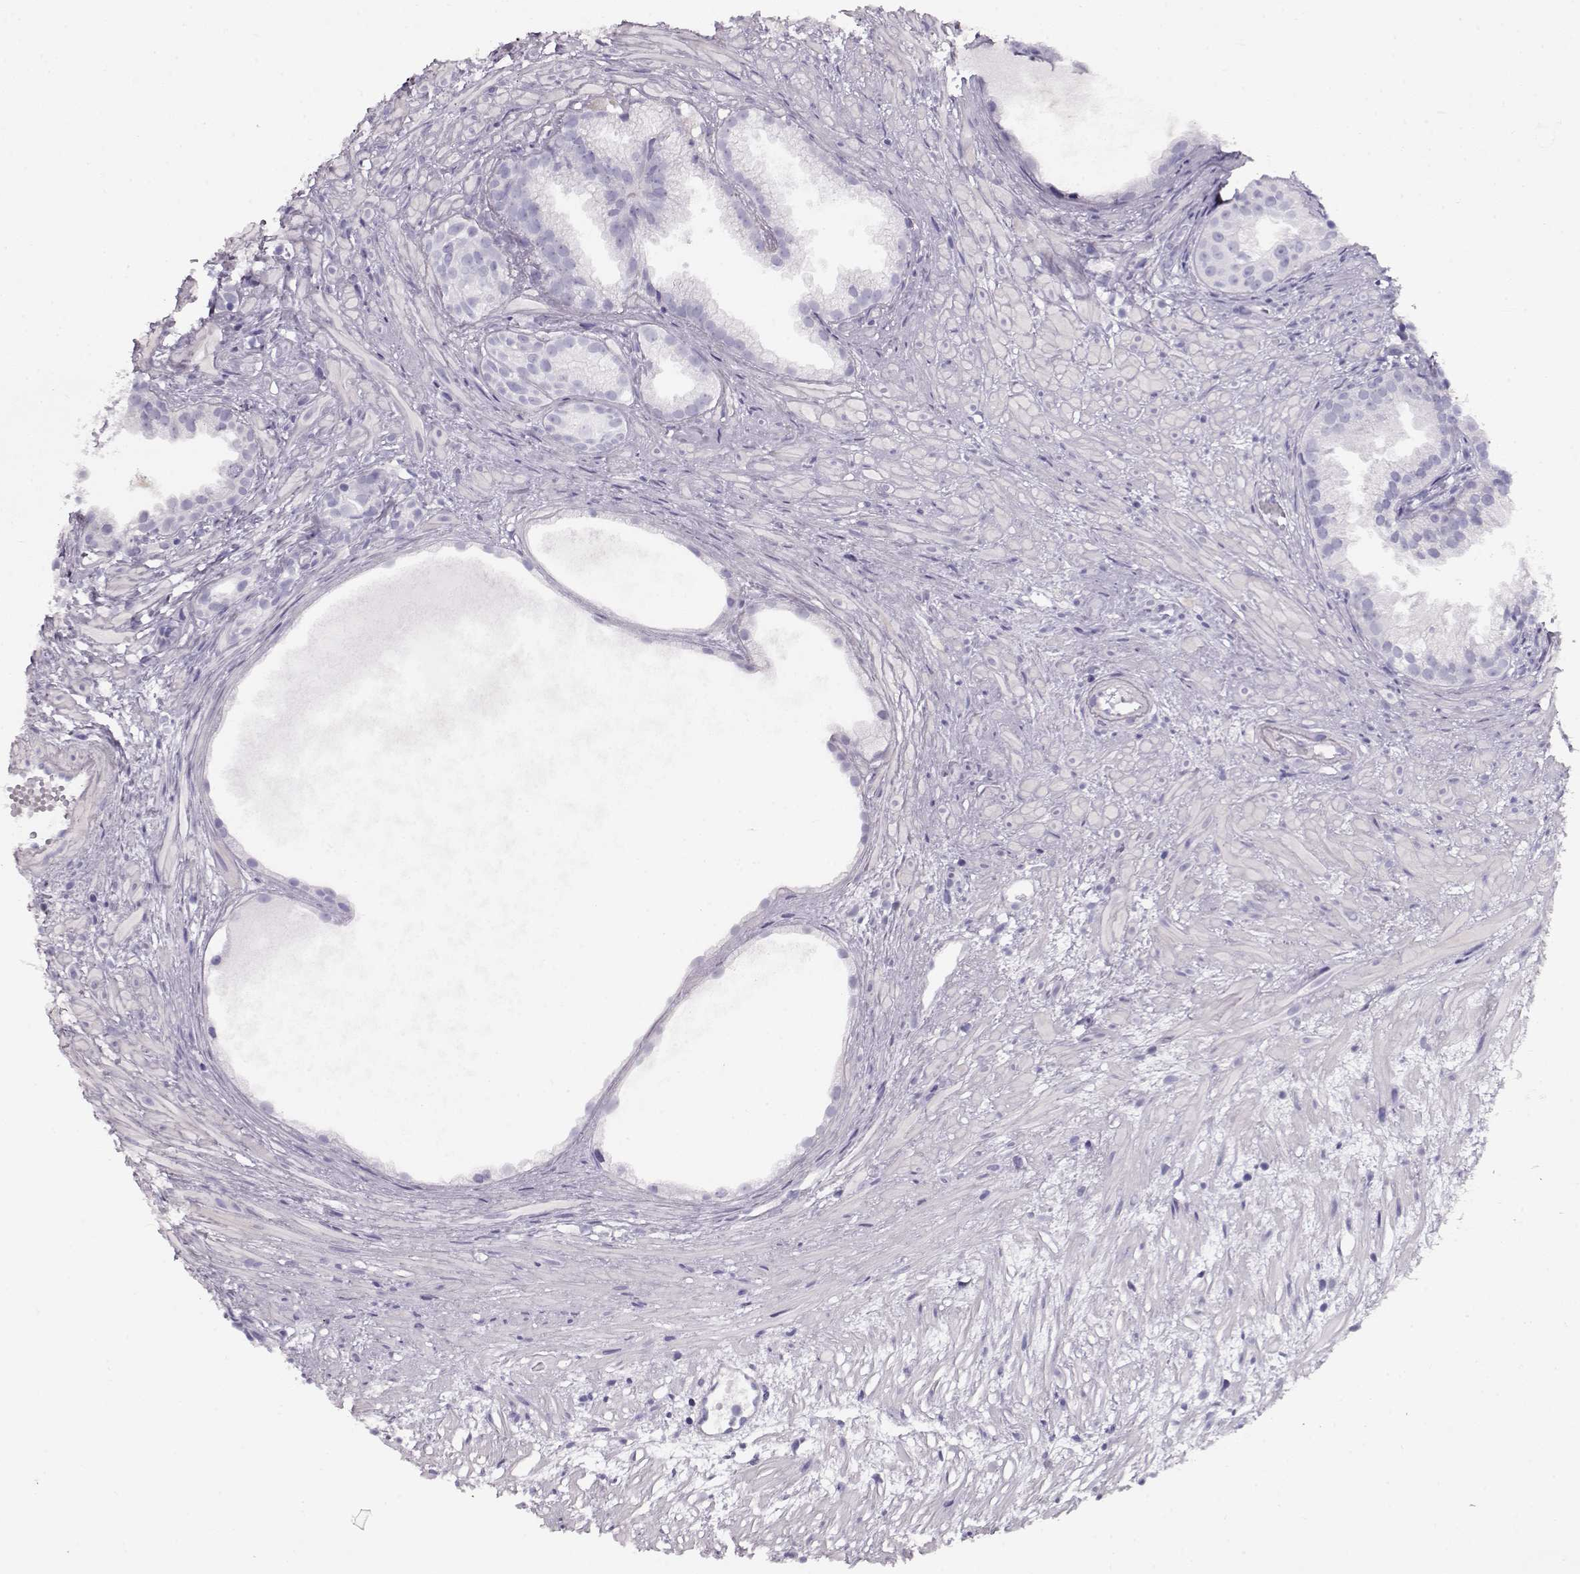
{"staining": {"intensity": "negative", "quantity": "none", "location": "none"}, "tissue": "prostate cancer", "cell_type": "Tumor cells", "image_type": "cancer", "snomed": [{"axis": "morphology", "description": "Adenocarcinoma, High grade"}, {"axis": "topography", "description": "Prostate"}], "caption": "There is no significant positivity in tumor cells of prostate adenocarcinoma (high-grade). (DAB (3,3'-diaminobenzidine) immunohistochemistry (IHC) visualized using brightfield microscopy, high magnification).", "gene": "ACTN2", "patient": {"sex": "male", "age": 79}}